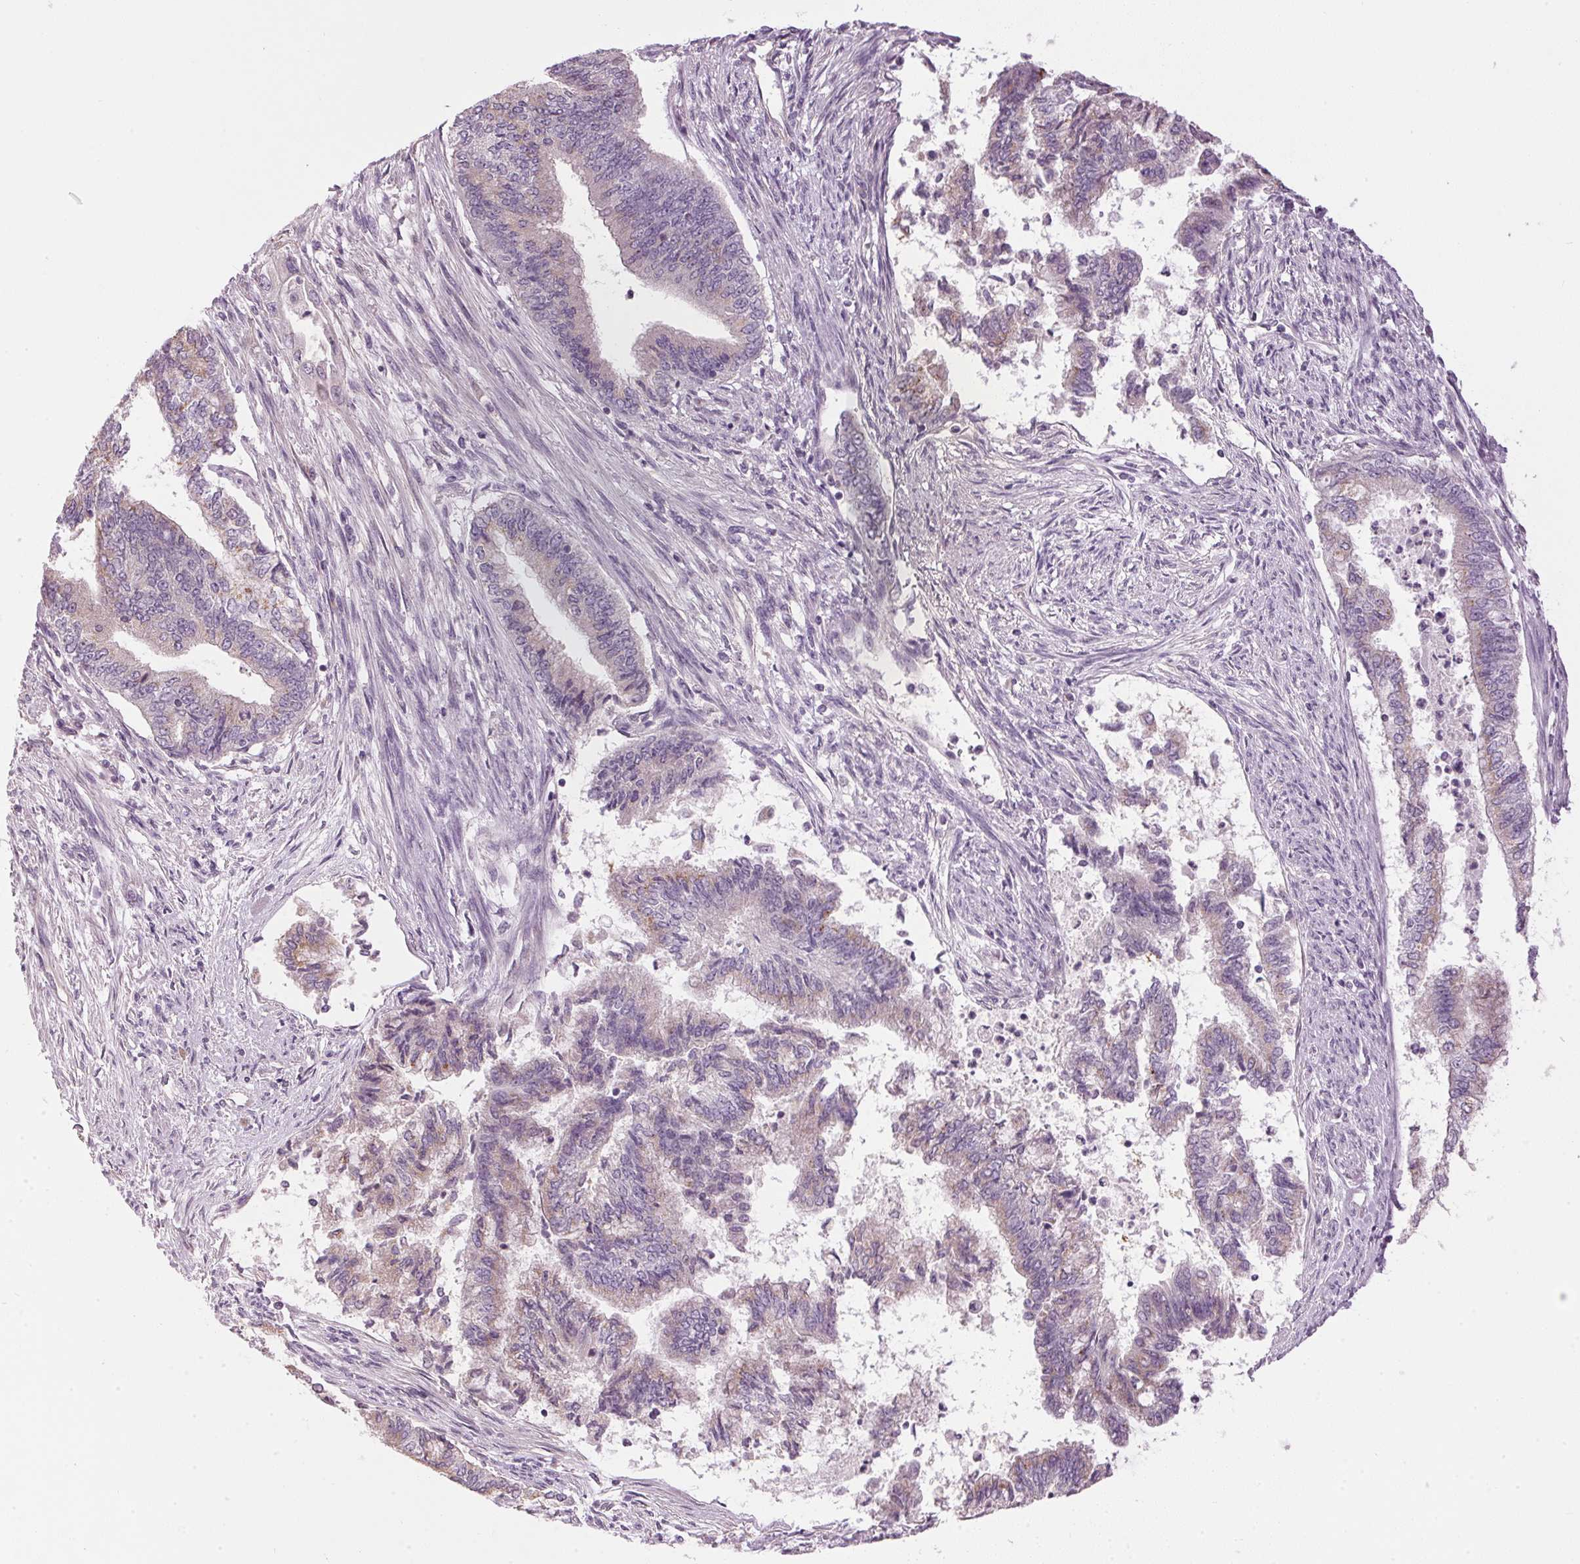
{"staining": {"intensity": "moderate", "quantity": "<25%", "location": "cytoplasmic/membranous"}, "tissue": "endometrial cancer", "cell_type": "Tumor cells", "image_type": "cancer", "snomed": [{"axis": "morphology", "description": "Adenocarcinoma, NOS"}, {"axis": "topography", "description": "Endometrium"}], "caption": "Human adenocarcinoma (endometrial) stained for a protein (brown) exhibits moderate cytoplasmic/membranous positive expression in about <25% of tumor cells.", "gene": "GOLPH3", "patient": {"sex": "female", "age": 65}}